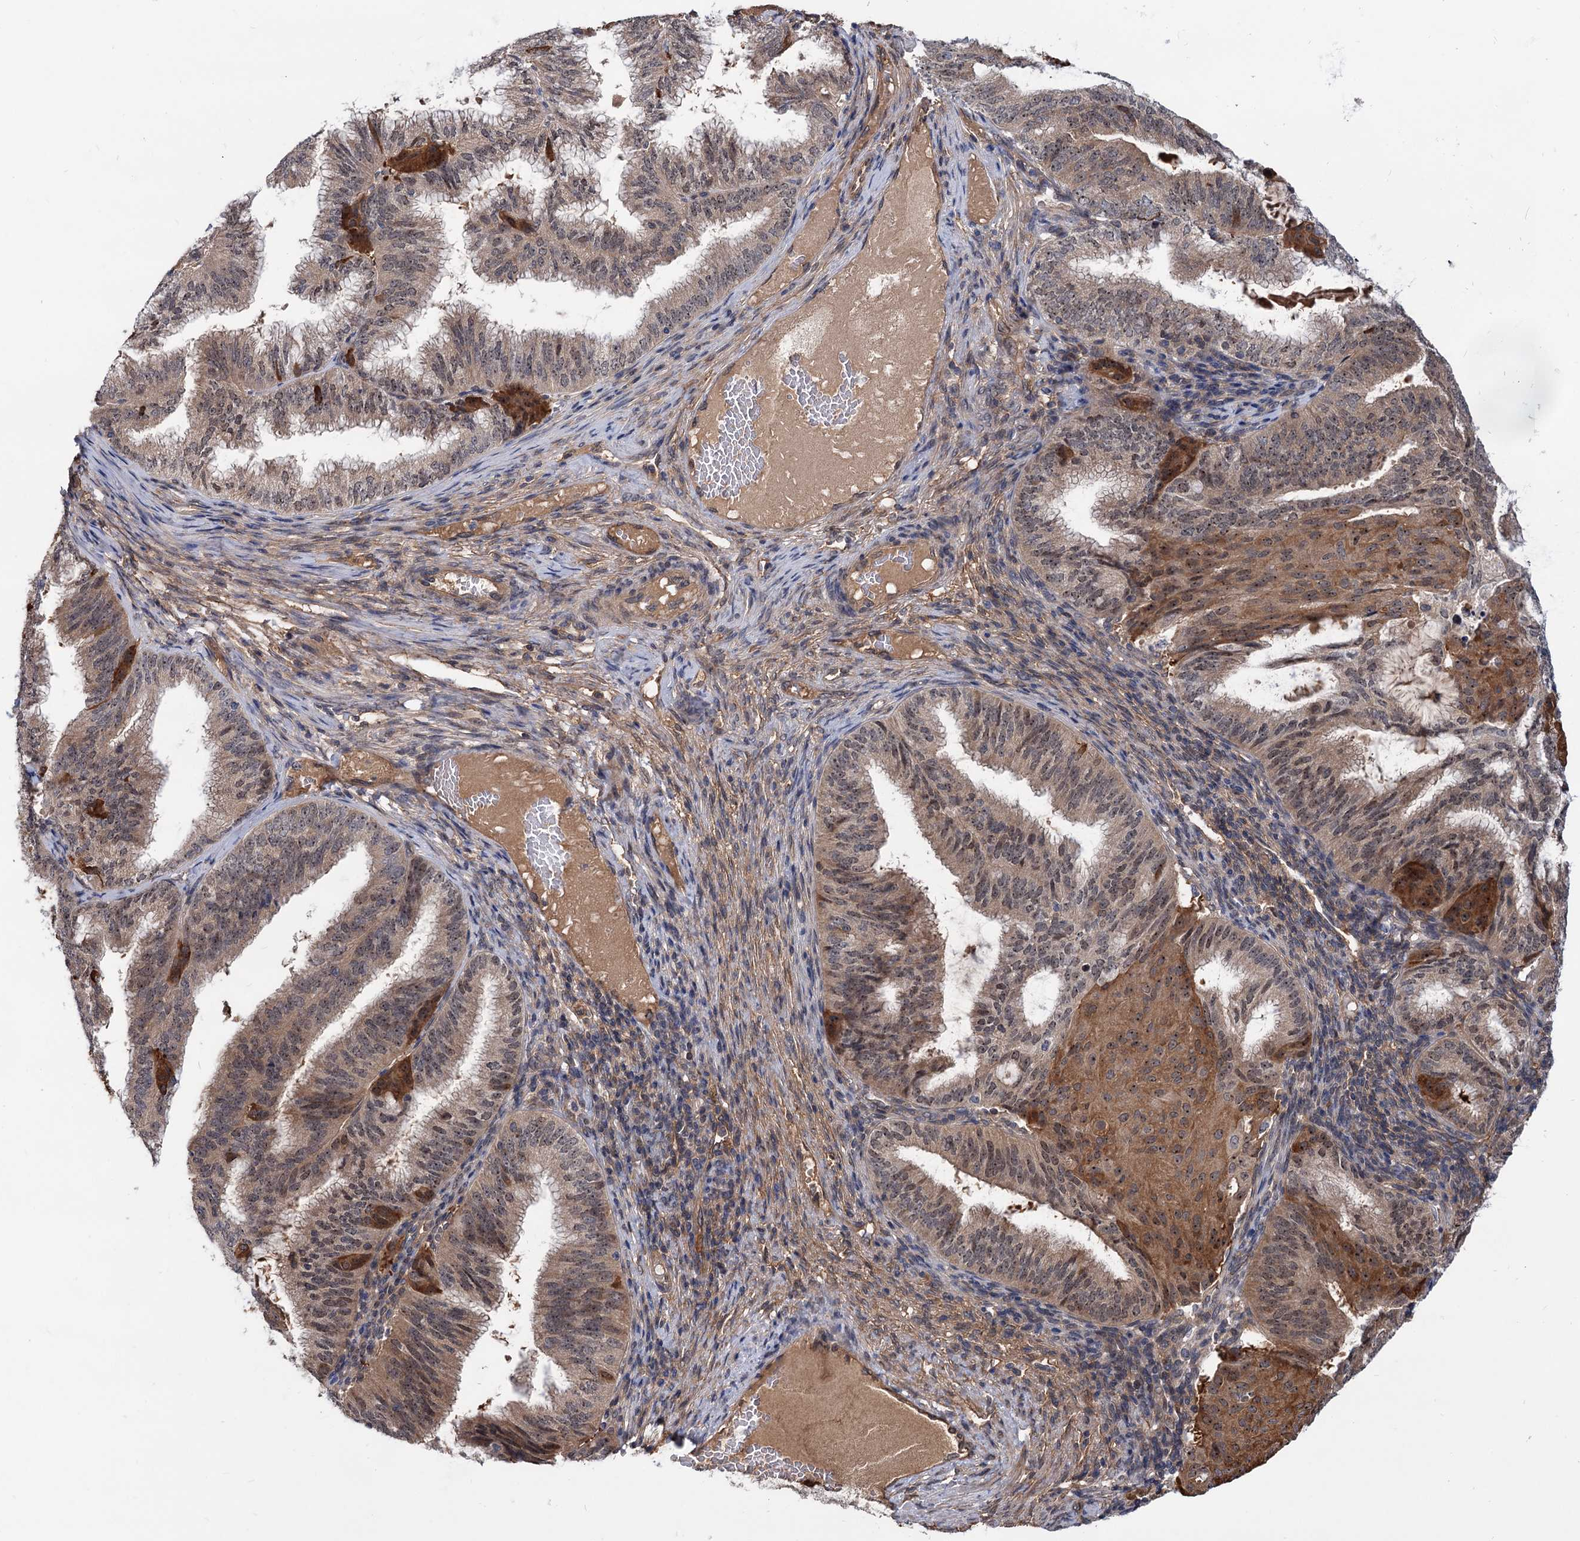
{"staining": {"intensity": "moderate", "quantity": "25%-75%", "location": "cytoplasmic/membranous,nuclear"}, "tissue": "endometrial cancer", "cell_type": "Tumor cells", "image_type": "cancer", "snomed": [{"axis": "morphology", "description": "Adenocarcinoma, NOS"}, {"axis": "topography", "description": "Endometrium"}], "caption": "The micrograph shows staining of endometrial cancer (adenocarcinoma), revealing moderate cytoplasmic/membranous and nuclear protein expression (brown color) within tumor cells.", "gene": "SNX15", "patient": {"sex": "female", "age": 49}}